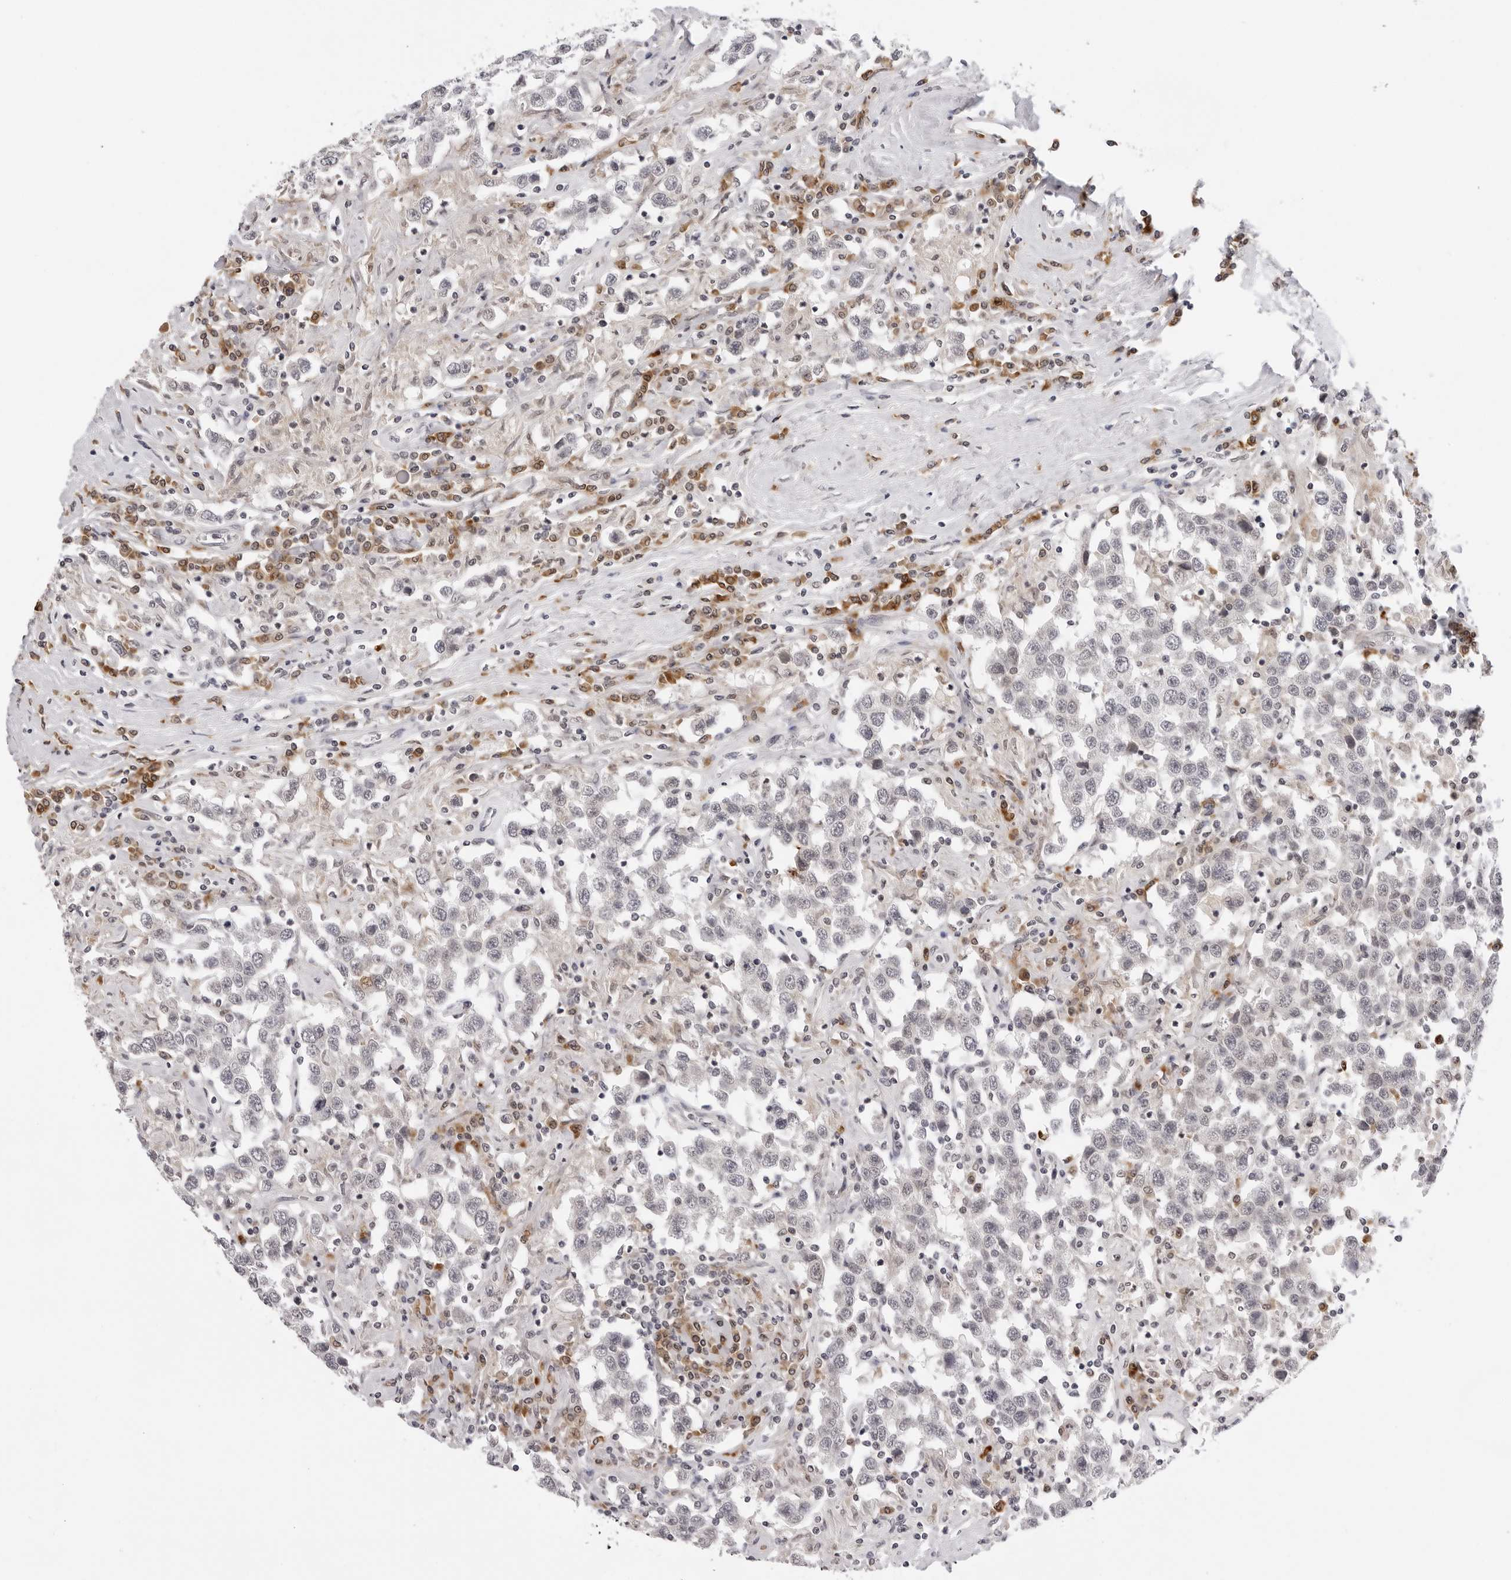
{"staining": {"intensity": "negative", "quantity": "none", "location": "none"}, "tissue": "testis cancer", "cell_type": "Tumor cells", "image_type": "cancer", "snomed": [{"axis": "morphology", "description": "Seminoma, NOS"}, {"axis": "topography", "description": "Testis"}], "caption": "Immunohistochemical staining of human testis cancer shows no significant expression in tumor cells.", "gene": "IL17RA", "patient": {"sex": "male", "age": 41}}